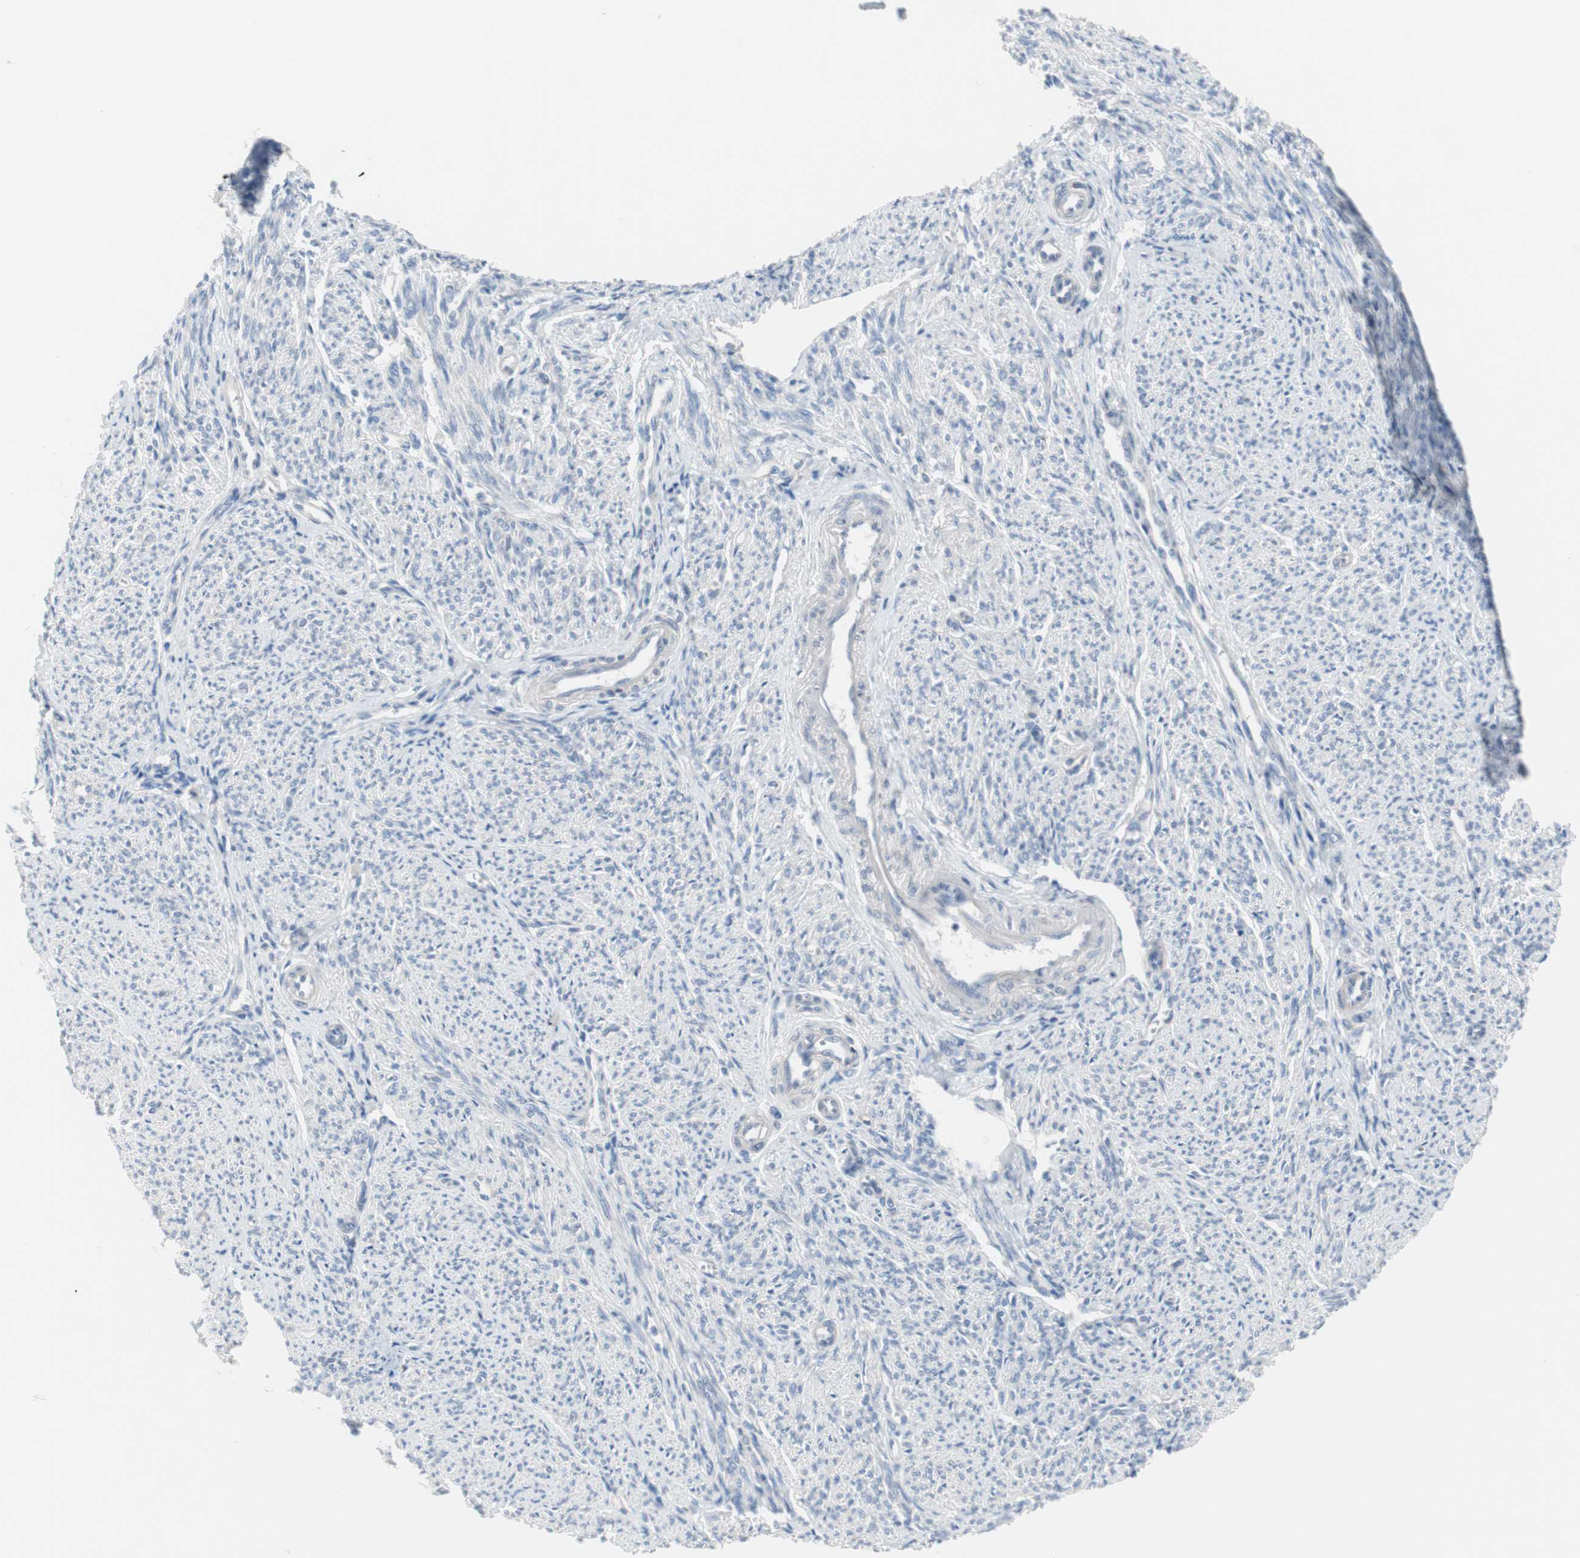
{"staining": {"intensity": "negative", "quantity": "none", "location": "none"}, "tissue": "smooth muscle", "cell_type": "Smooth muscle cells", "image_type": "normal", "snomed": [{"axis": "morphology", "description": "Normal tissue, NOS"}, {"axis": "topography", "description": "Smooth muscle"}], "caption": "DAB immunohistochemical staining of unremarkable human smooth muscle exhibits no significant expression in smooth muscle cells. (Stains: DAB (3,3'-diaminobenzidine) IHC with hematoxylin counter stain, Microscopy: brightfield microscopy at high magnification).", "gene": "ULBP1", "patient": {"sex": "female", "age": 65}}